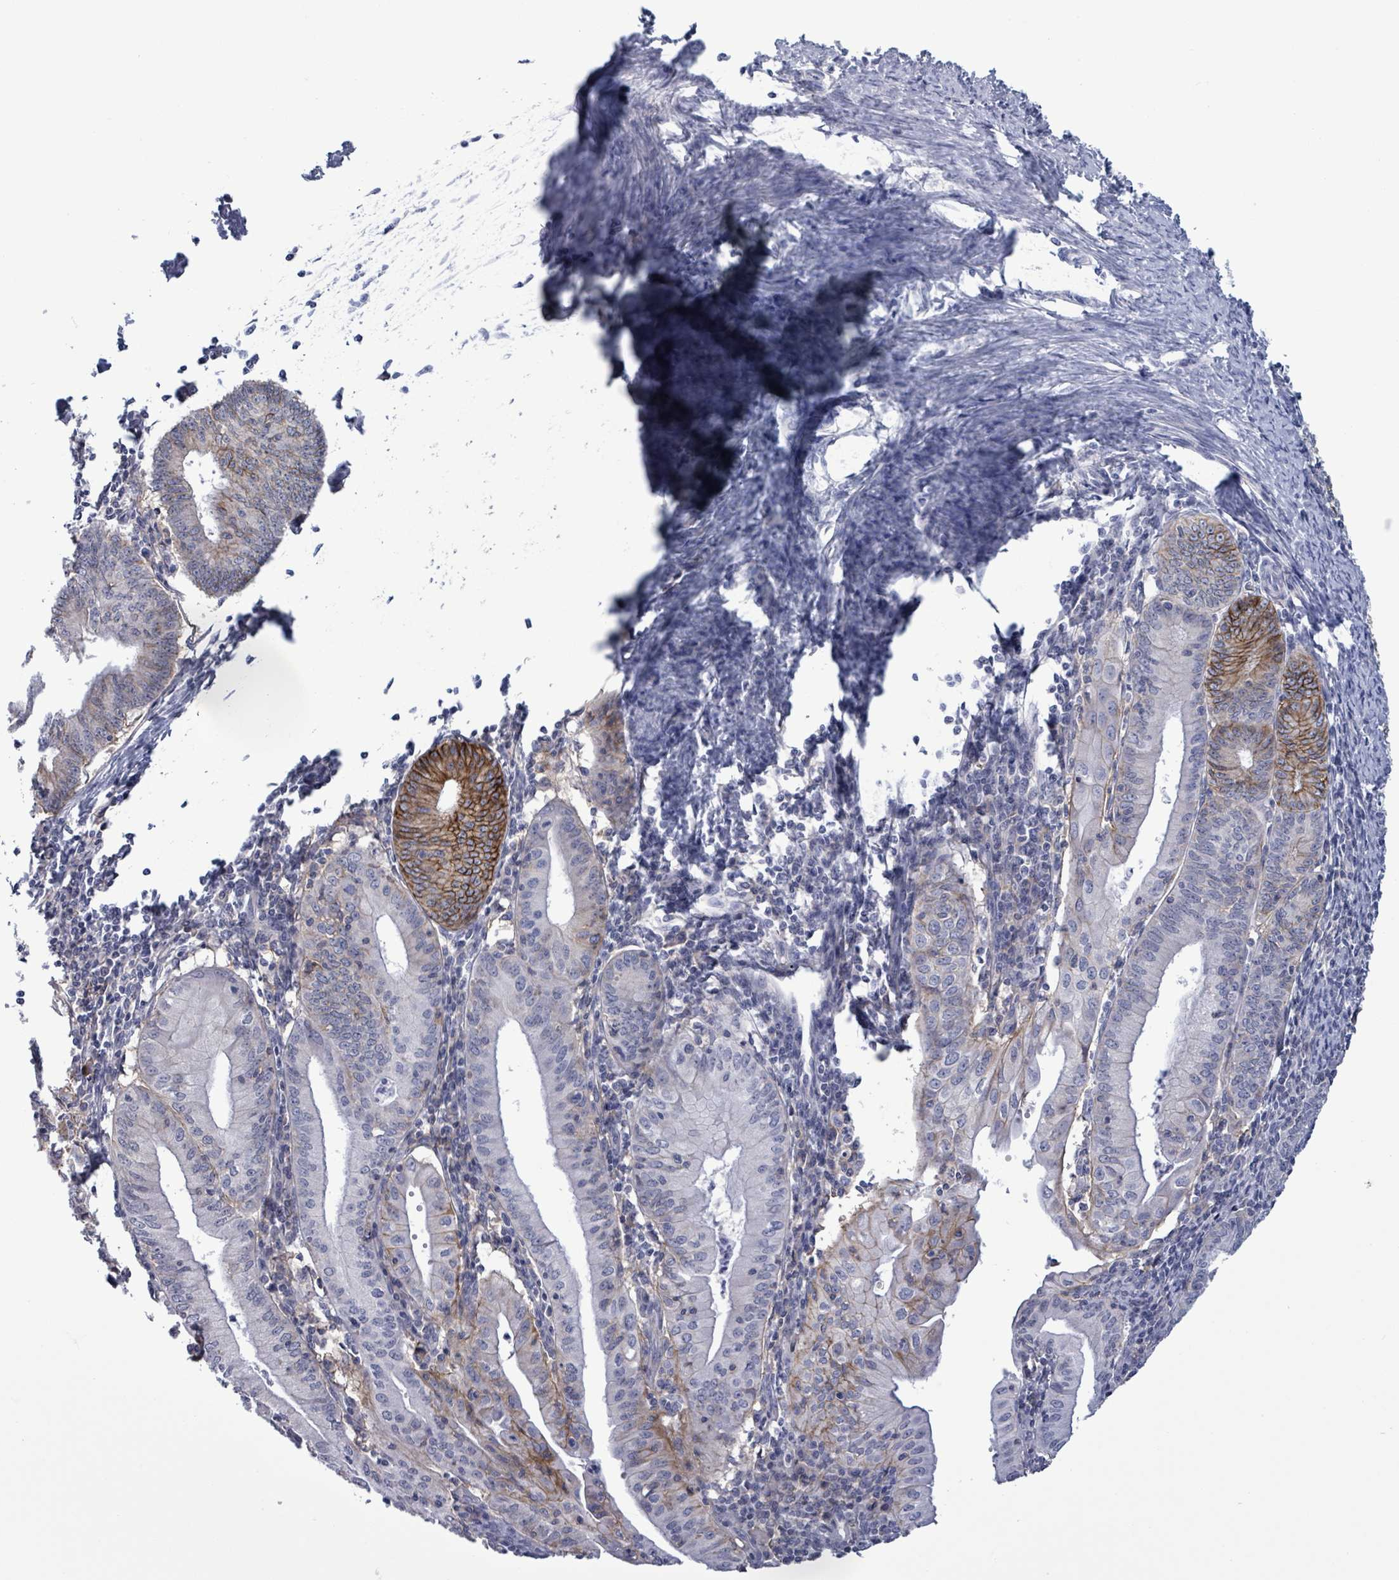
{"staining": {"intensity": "strong", "quantity": "<25%", "location": "cytoplasmic/membranous"}, "tissue": "endometrial cancer", "cell_type": "Tumor cells", "image_type": "cancer", "snomed": [{"axis": "morphology", "description": "Adenocarcinoma, NOS"}, {"axis": "topography", "description": "Endometrium"}], "caption": "Adenocarcinoma (endometrial) stained with a brown dye reveals strong cytoplasmic/membranous positive expression in about <25% of tumor cells.", "gene": "BSG", "patient": {"sex": "female", "age": 60}}